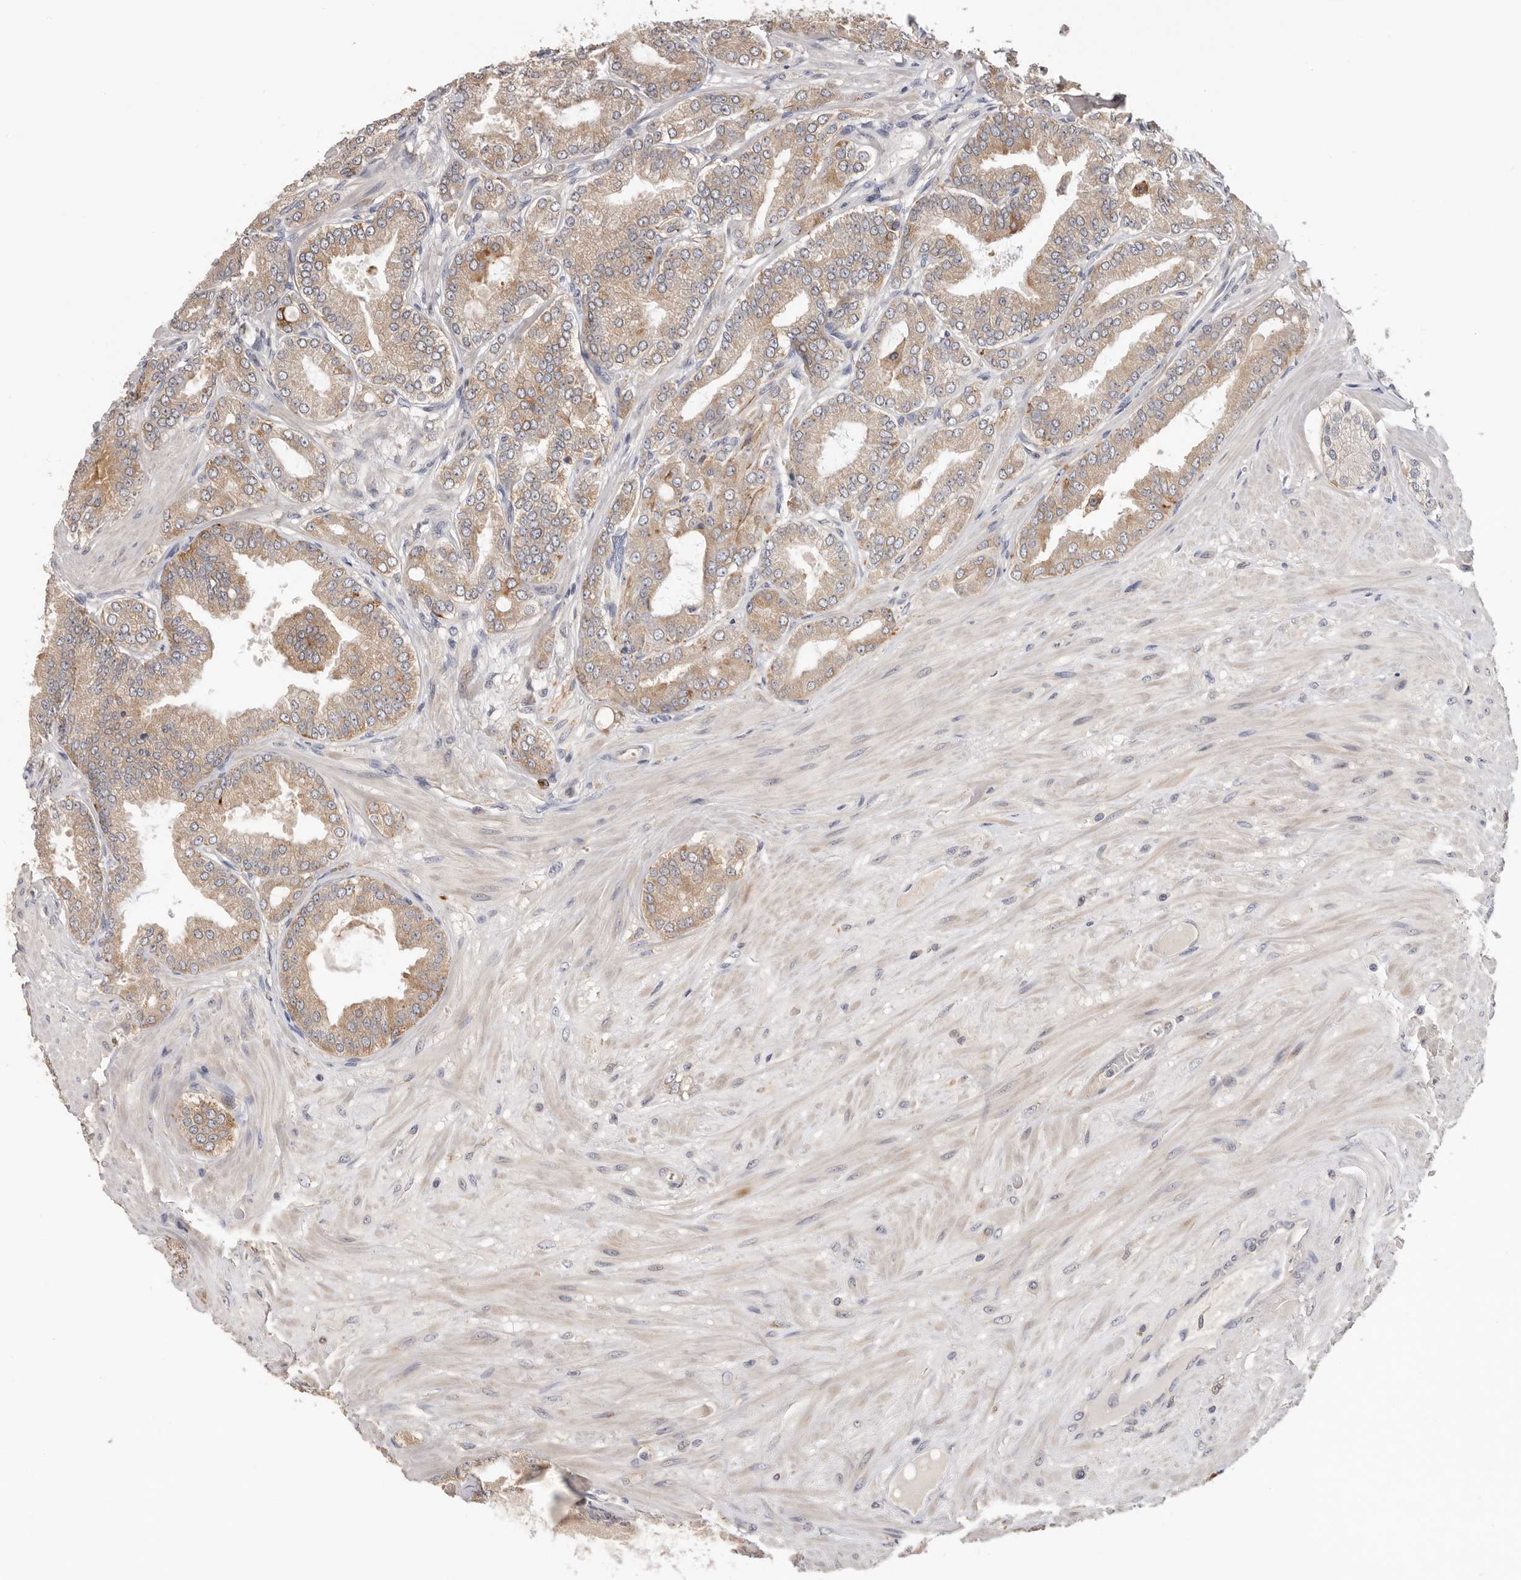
{"staining": {"intensity": "weak", "quantity": ">75%", "location": "cytoplasmic/membranous"}, "tissue": "prostate cancer", "cell_type": "Tumor cells", "image_type": "cancer", "snomed": [{"axis": "morphology", "description": "Adenocarcinoma, Low grade"}, {"axis": "topography", "description": "Prostate"}], "caption": "Immunohistochemical staining of prostate cancer shows low levels of weak cytoplasmic/membranous positivity in about >75% of tumor cells.", "gene": "TFRC", "patient": {"sex": "male", "age": 63}}